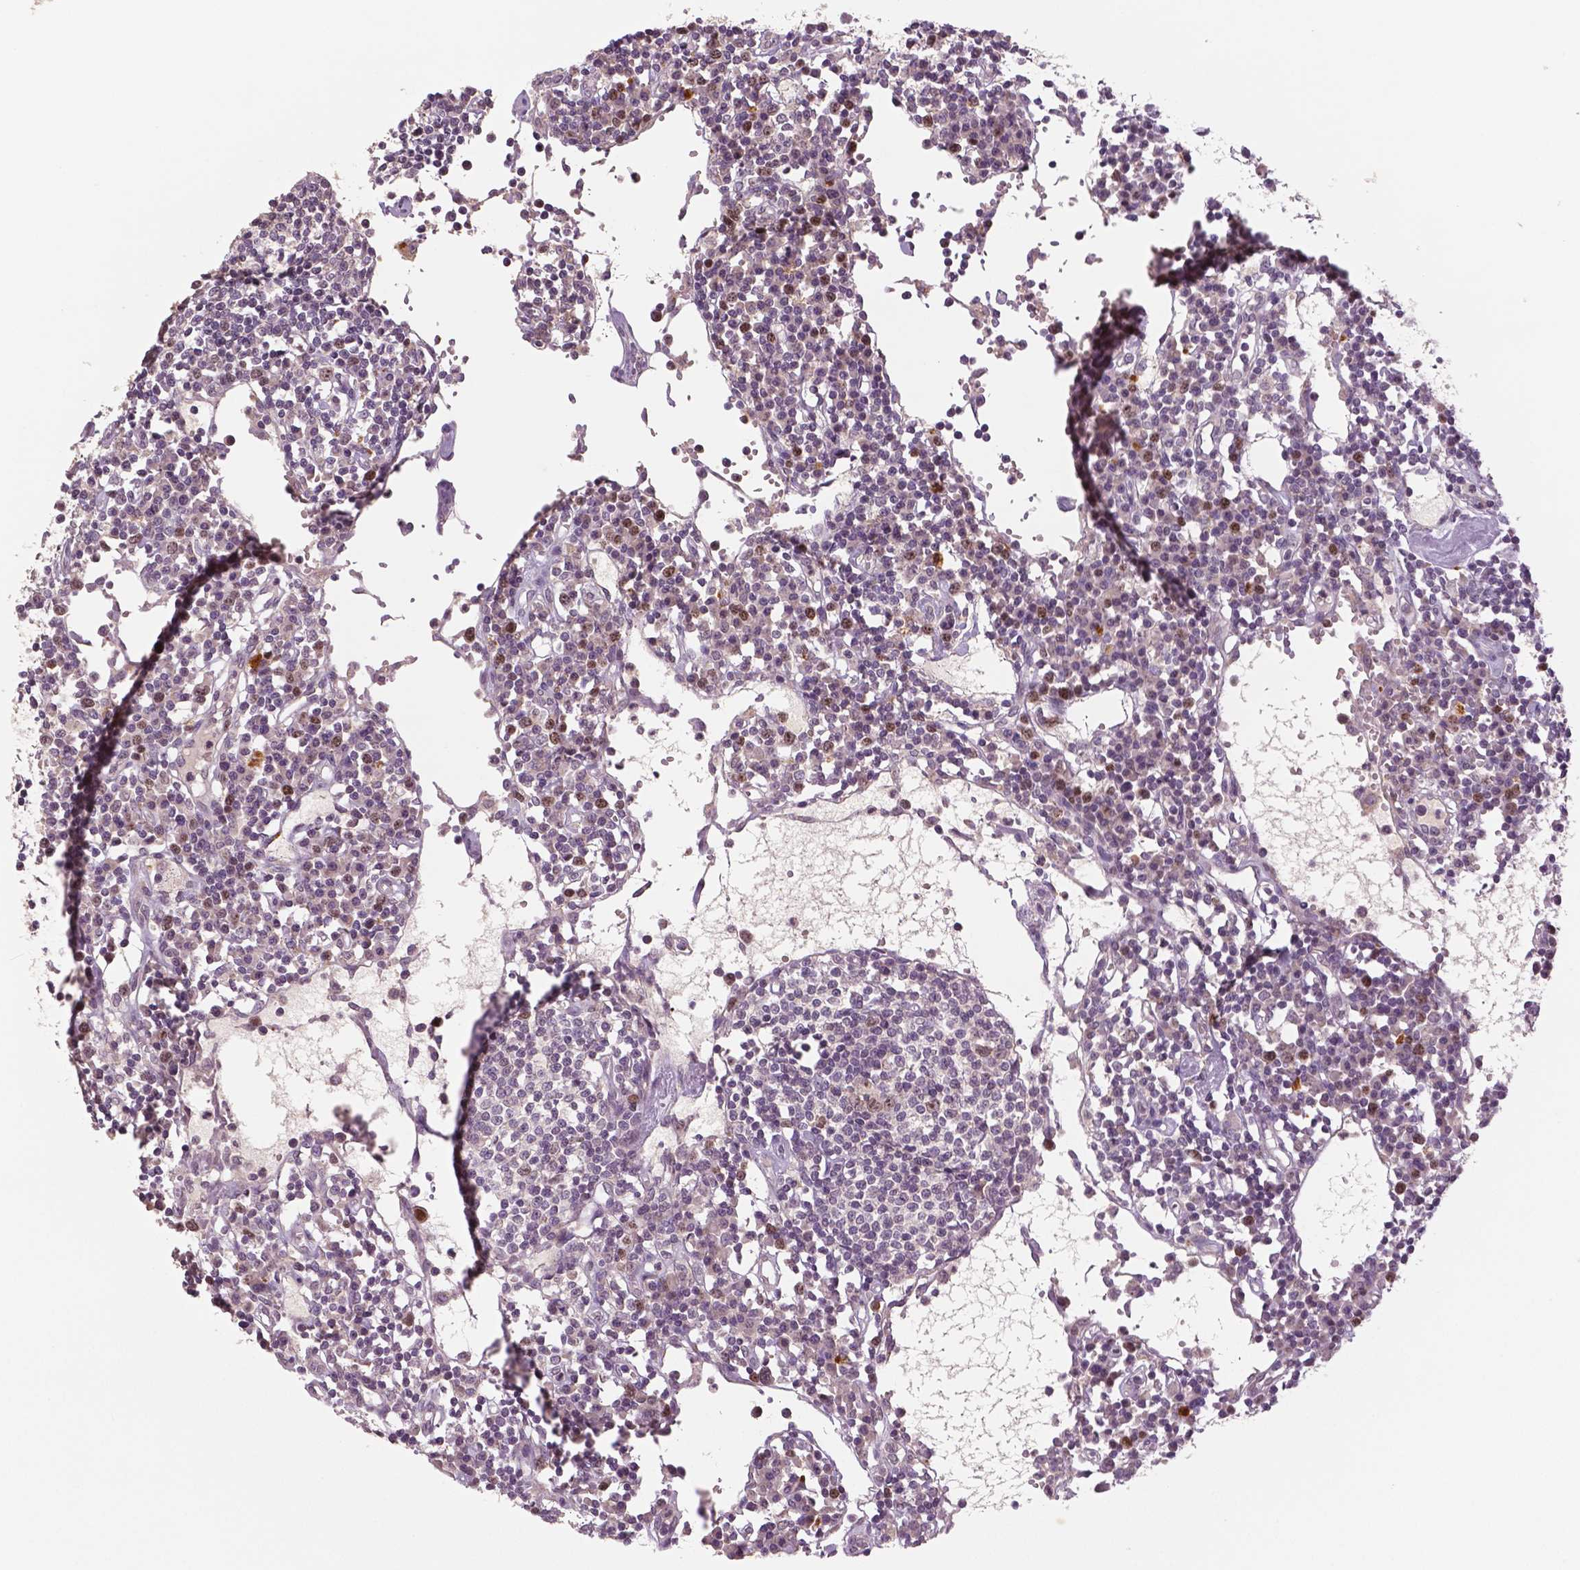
{"staining": {"intensity": "strong", "quantity": "25%-75%", "location": "nuclear"}, "tissue": "lymph node", "cell_type": "Germinal center cells", "image_type": "normal", "snomed": [{"axis": "morphology", "description": "Normal tissue, NOS"}, {"axis": "topography", "description": "Lymph node"}], "caption": "An immunohistochemistry (IHC) image of normal tissue is shown. Protein staining in brown labels strong nuclear positivity in lymph node within germinal center cells. (Brightfield microscopy of DAB IHC at high magnification).", "gene": "MKI67", "patient": {"sex": "female", "age": 78}}